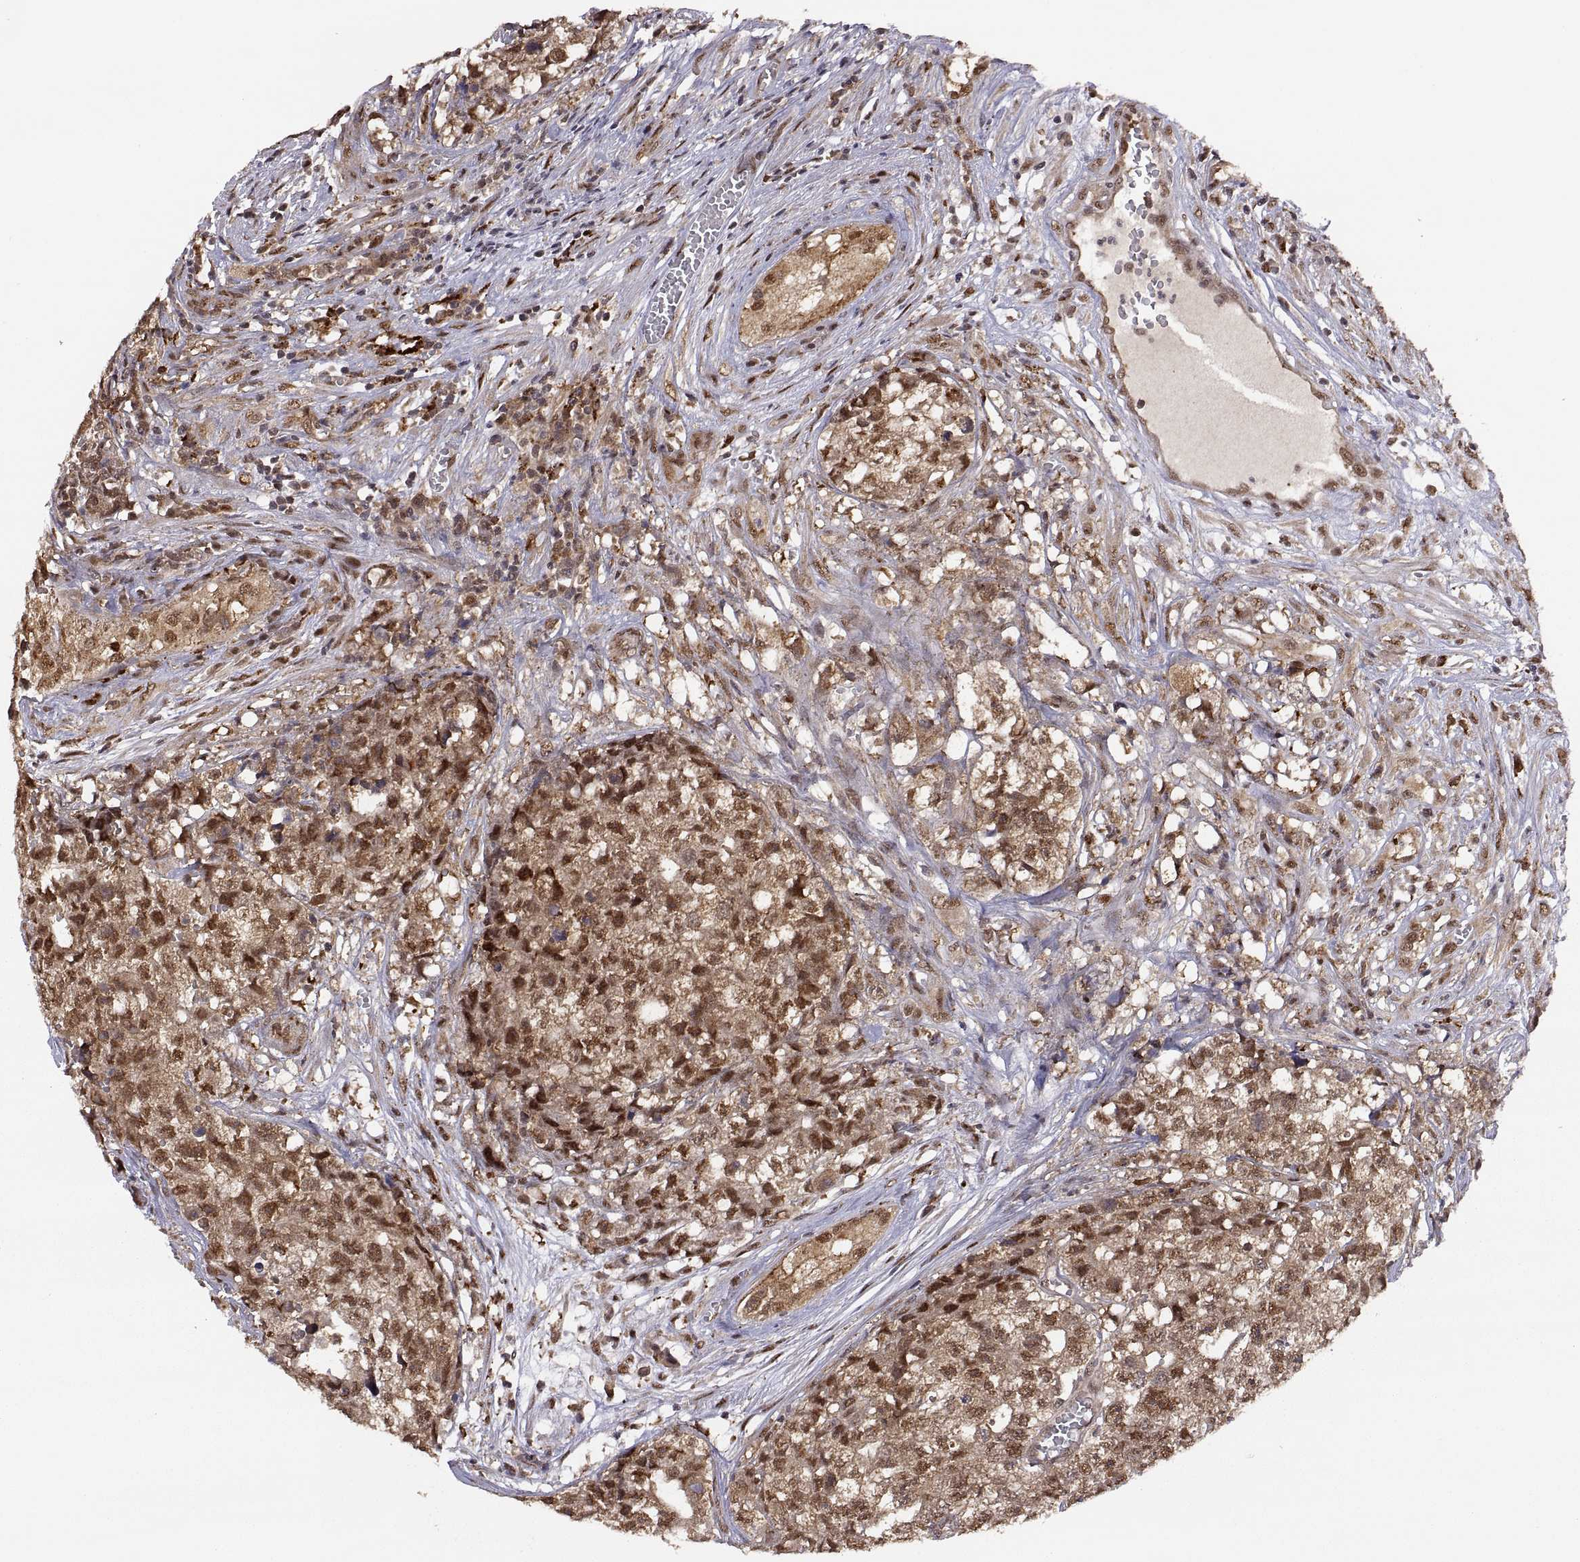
{"staining": {"intensity": "strong", "quantity": ">75%", "location": "cytoplasmic/membranous,nuclear"}, "tissue": "testis cancer", "cell_type": "Tumor cells", "image_type": "cancer", "snomed": [{"axis": "morphology", "description": "Seminoma, NOS"}, {"axis": "morphology", "description": "Carcinoma, Embryonal, NOS"}, {"axis": "topography", "description": "Testis"}], "caption": "This photomicrograph displays immunohistochemistry (IHC) staining of human testis cancer, with high strong cytoplasmic/membranous and nuclear staining in approximately >75% of tumor cells.", "gene": "PSMC2", "patient": {"sex": "male", "age": 22}}